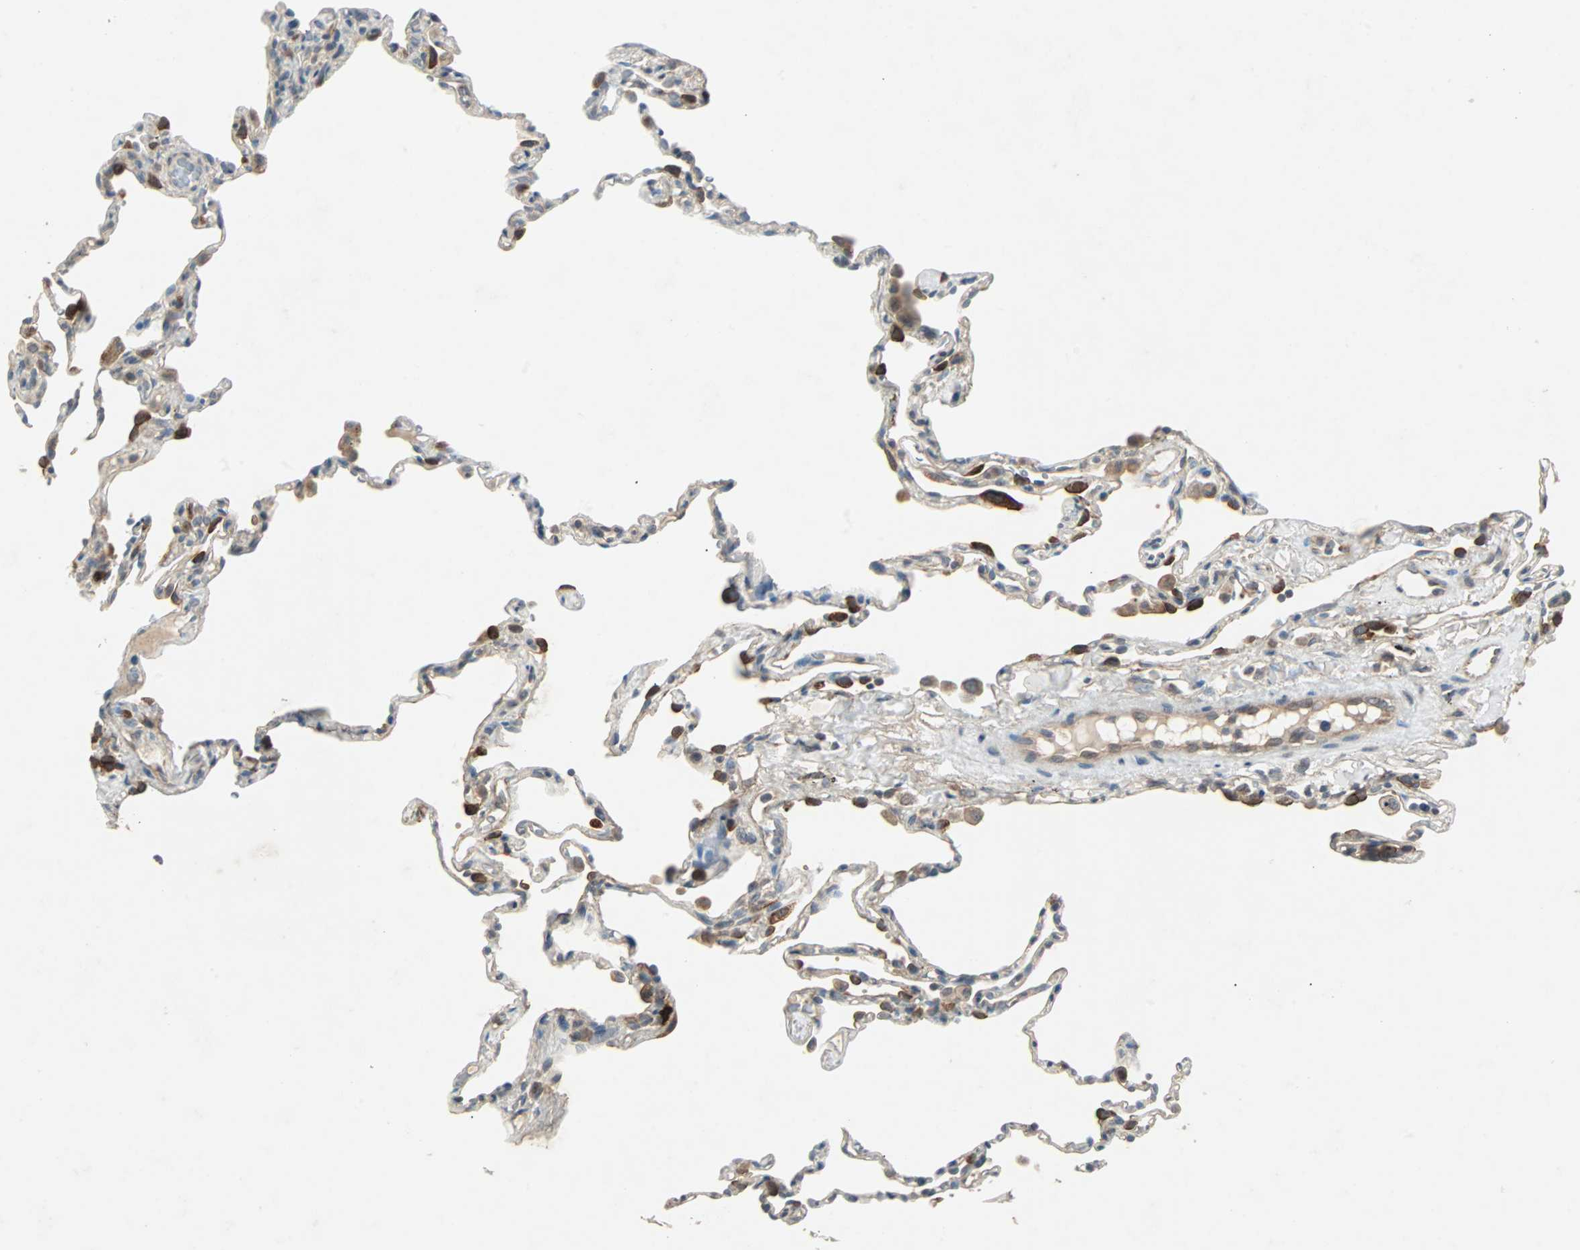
{"staining": {"intensity": "moderate", "quantity": "<25%", "location": "cytoplasmic/membranous"}, "tissue": "lung", "cell_type": "Alveolar cells", "image_type": "normal", "snomed": [{"axis": "morphology", "description": "Normal tissue, NOS"}, {"axis": "topography", "description": "Lung"}], "caption": "Normal lung was stained to show a protein in brown. There is low levels of moderate cytoplasmic/membranous positivity in about <25% of alveolar cells.", "gene": "CMC2", "patient": {"sex": "male", "age": 59}}